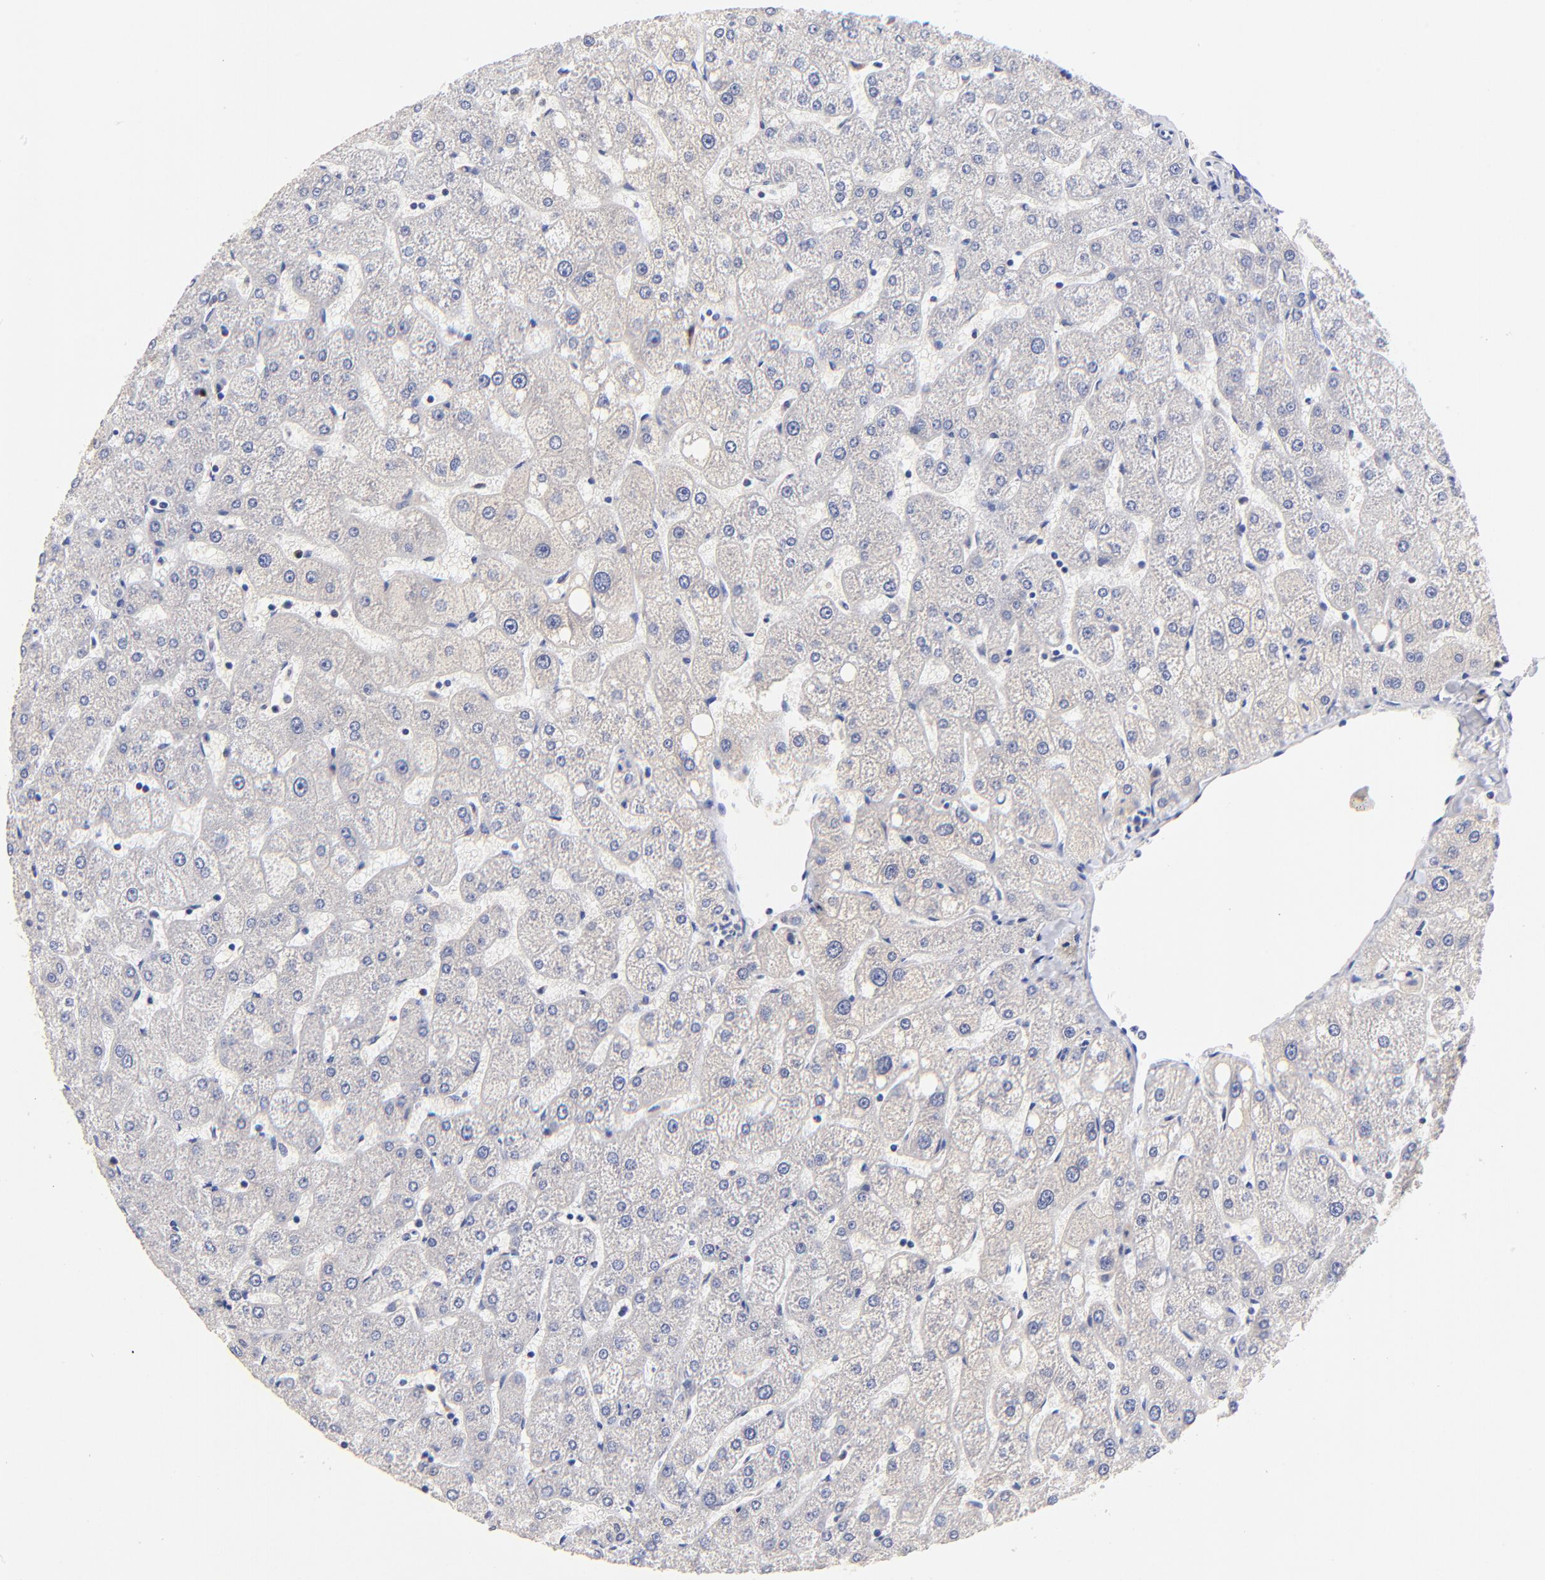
{"staining": {"intensity": "negative", "quantity": "none", "location": "none"}, "tissue": "liver", "cell_type": "Cholangiocytes", "image_type": "normal", "snomed": [{"axis": "morphology", "description": "Normal tissue, NOS"}, {"axis": "topography", "description": "Liver"}], "caption": "There is no significant expression in cholangiocytes of liver. (Stains: DAB (3,3'-diaminobenzidine) immunohistochemistry (IHC) with hematoxylin counter stain, Microscopy: brightfield microscopy at high magnification).", "gene": "ZNF155", "patient": {"sex": "male", "age": 67}}